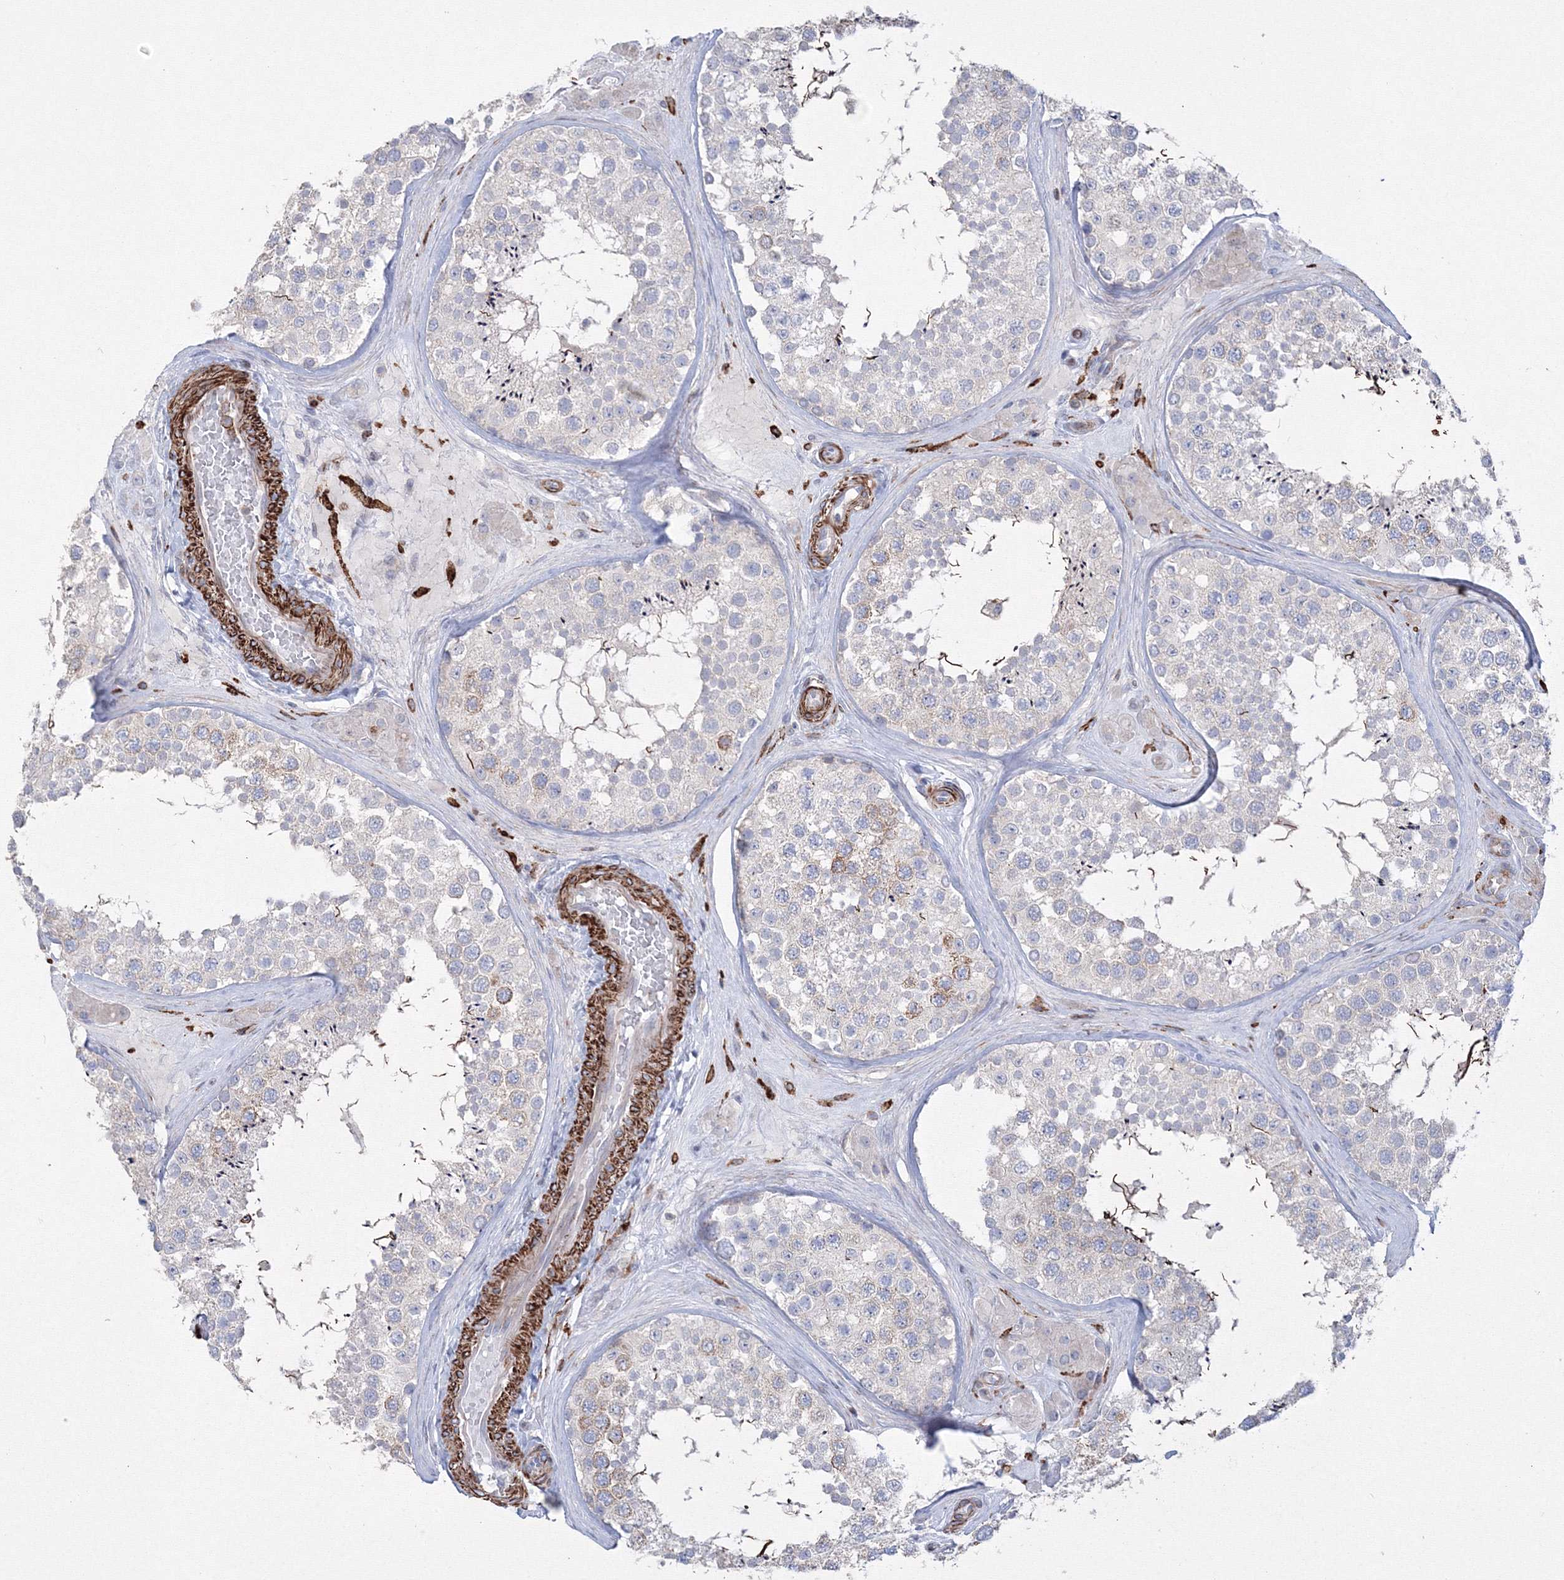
{"staining": {"intensity": "moderate", "quantity": "<25%", "location": "cytoplasmic/membranous"}, "tissue": "testis", "cell_type": "Cells in seminiferous ducts", "image_type": "normal", "snomed": [{"axis": "morphology", "description": "Normal tissue, NOS"}, {"axis": "topography", "description": "Testis"}], "caption": "Immunohistochemistry (IHC) photomicrograph of normal testis: testis stained using immunohistochemistry (IHC) shows low levels of moderate protein expression localized specifically in the cytoplasmic/membranous of cells in seminiferous ducts, appearing as a cytoplasmic/membranous brown color.", "gene": "GPR82", "patient": {"sex": "male", "age": 46}}